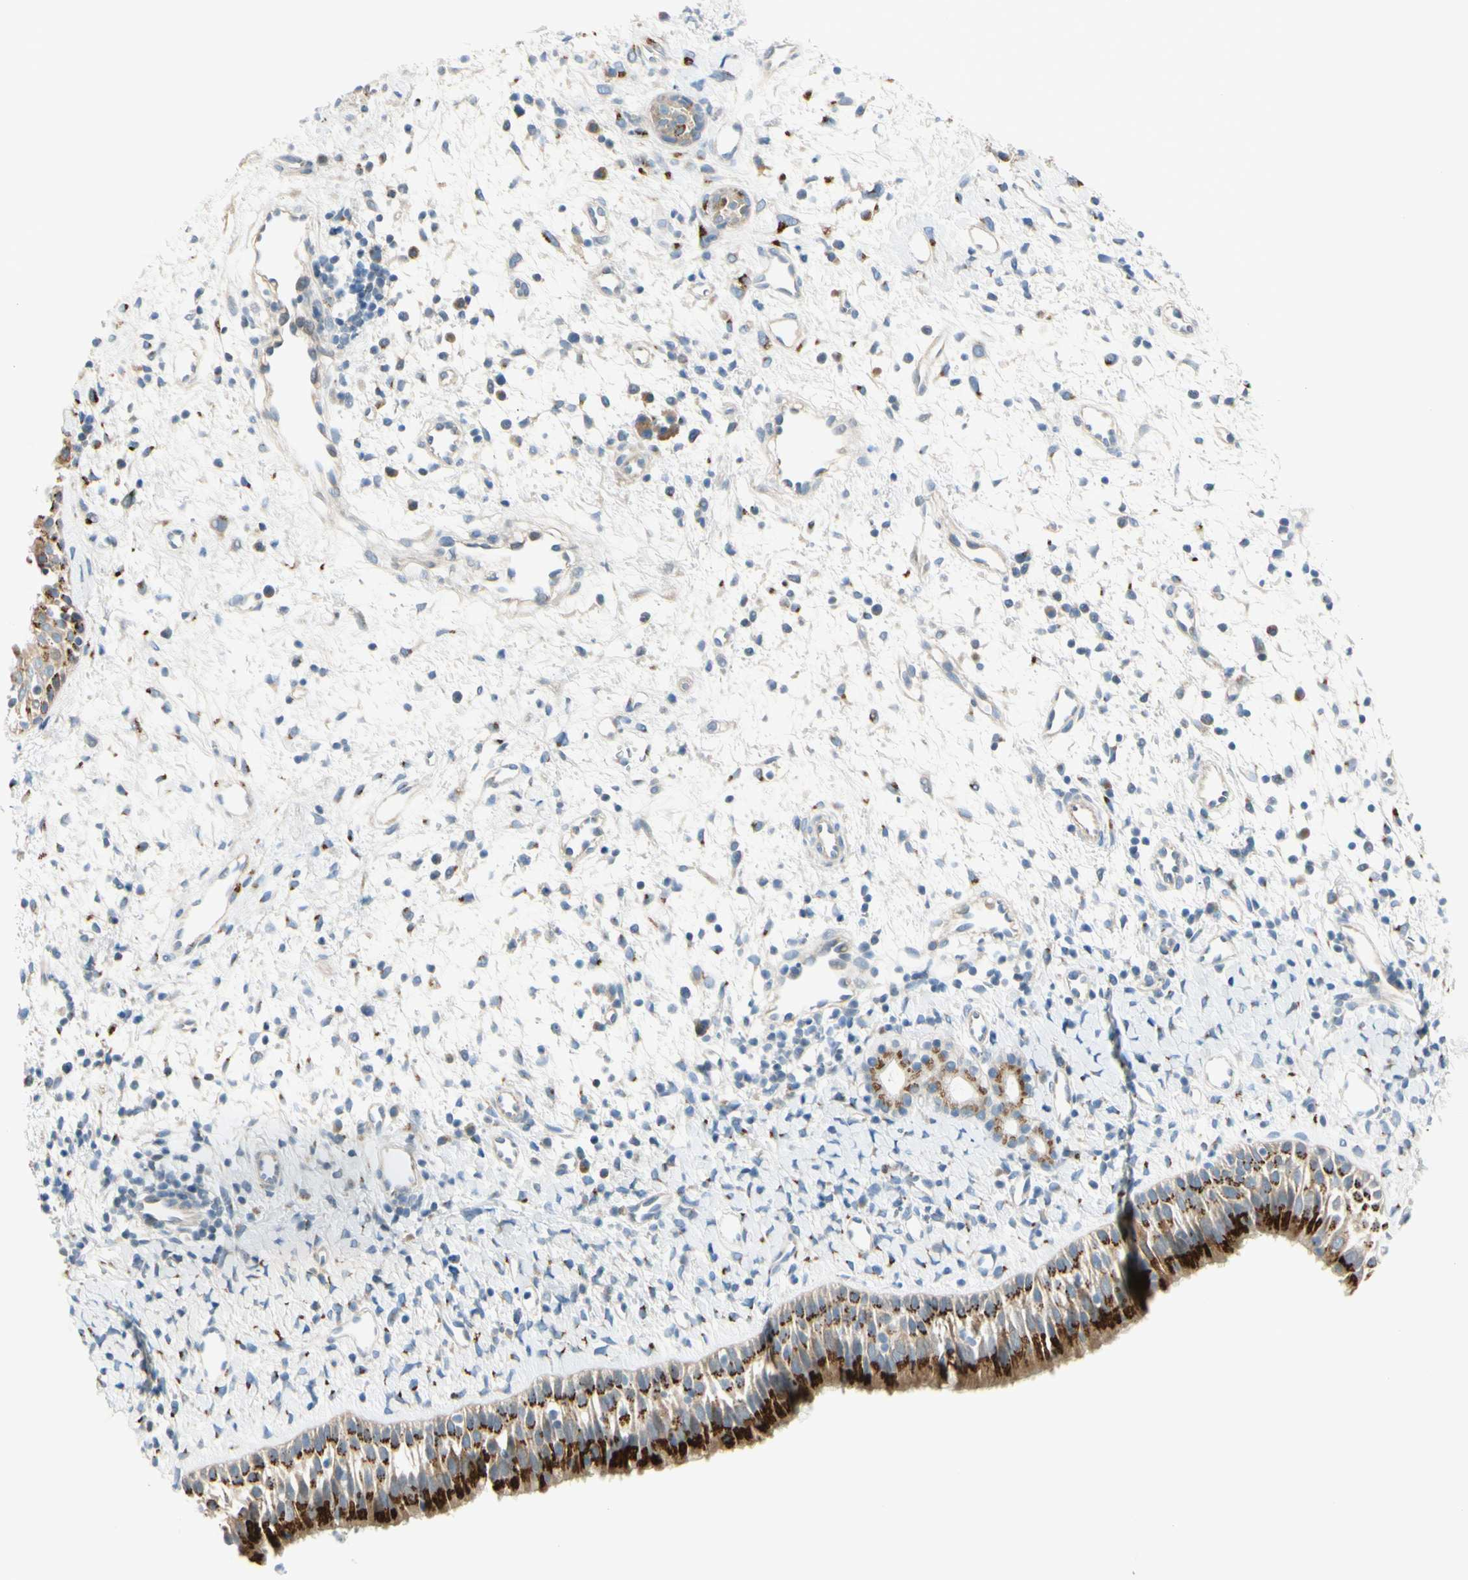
{"staining": {"intensity": "strong", "quantity": ">75%", "location": "cytoplasmic/membranous"}, "tissue": "nasopharynx", "cell_type": "Respiratory epithelial cells", "image_type": "normal", "snomed": [{"axis": "morphology", "description": "Normal tissue, NOS"}, {"axis": "topography", "description": "Nasopharynx"}], "caption": "The micrograph demonstrates immunohistochemical staining of normal nasopharynx. There is strong cytoplasmic/membranous expression is seen in about >75% of respiratory epithelial cells. Ihc stains the protein in brown and the nuclei are stained blue.", "gene": "GALNT5", "patient": {"sex": "male", "age": 22}}